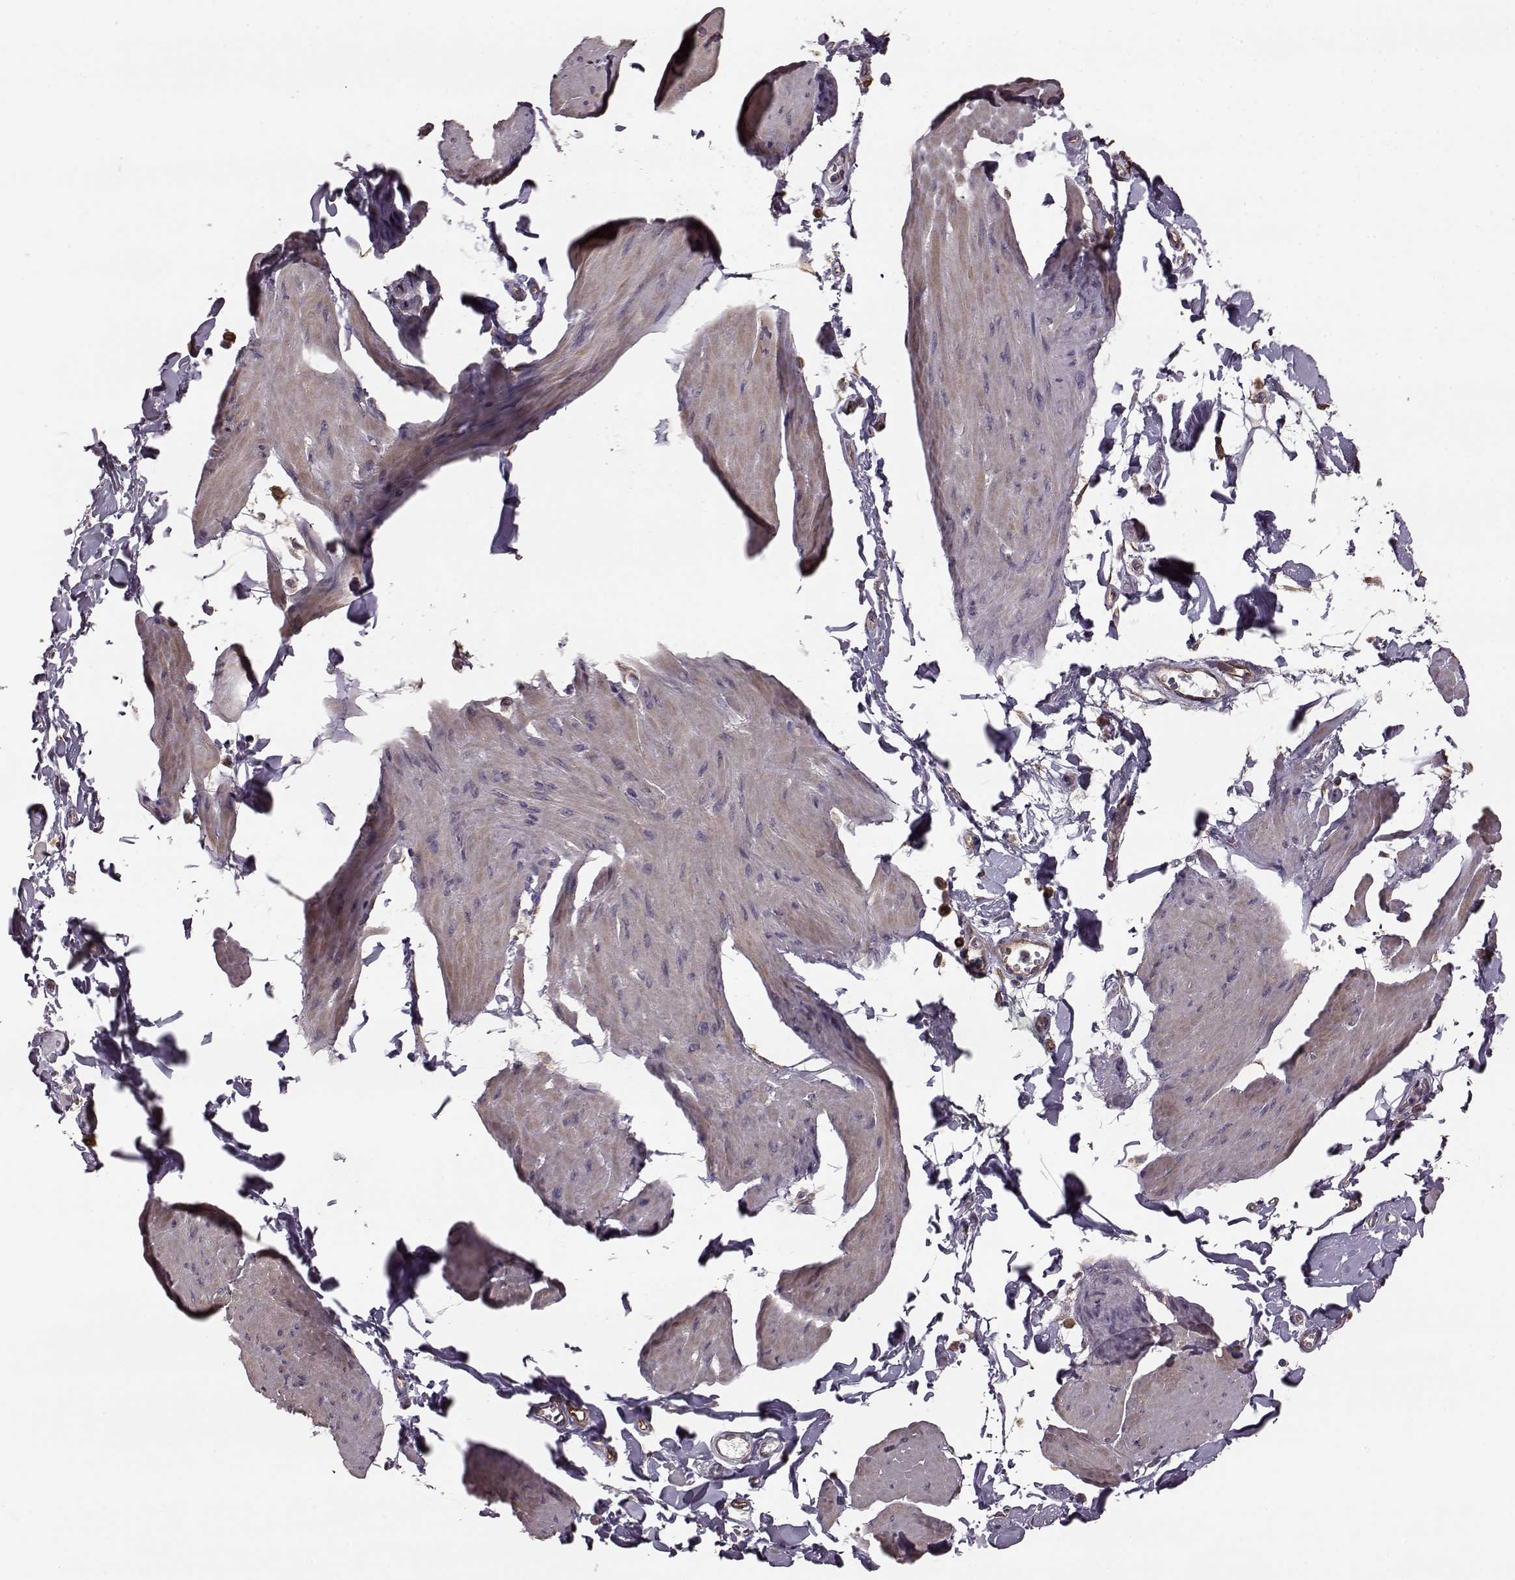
{"staining": {"intensity": "weak", "quantity": "<25%", "location": "cytoplasmic/membranous"}, "tissue": "smooth muscle", "cell_type": "Smooth muscle cells", "image_type": "normal", "snomed": [{"axis": "morphology", "description": "Normal tissue, NOS"}, {"axis": "topography", "description": "Adipose tissue"}, {"axis": "topography", "description": "Smooth muscle"}, {"axis": "topography", "description": "Peripheral nerve tissue"}], "caption": "High magnification brightfield microscopy of unremarkable smooth muscle stained with DAB (brown) and counterstained with hematoxylin (blue): smooth muscle cells show no significant expression. (Immunohistochemistry, brightfield microscopy, high magnification).", "gene": "NTF3", "patient": {"sex": "male", "age": 83}}